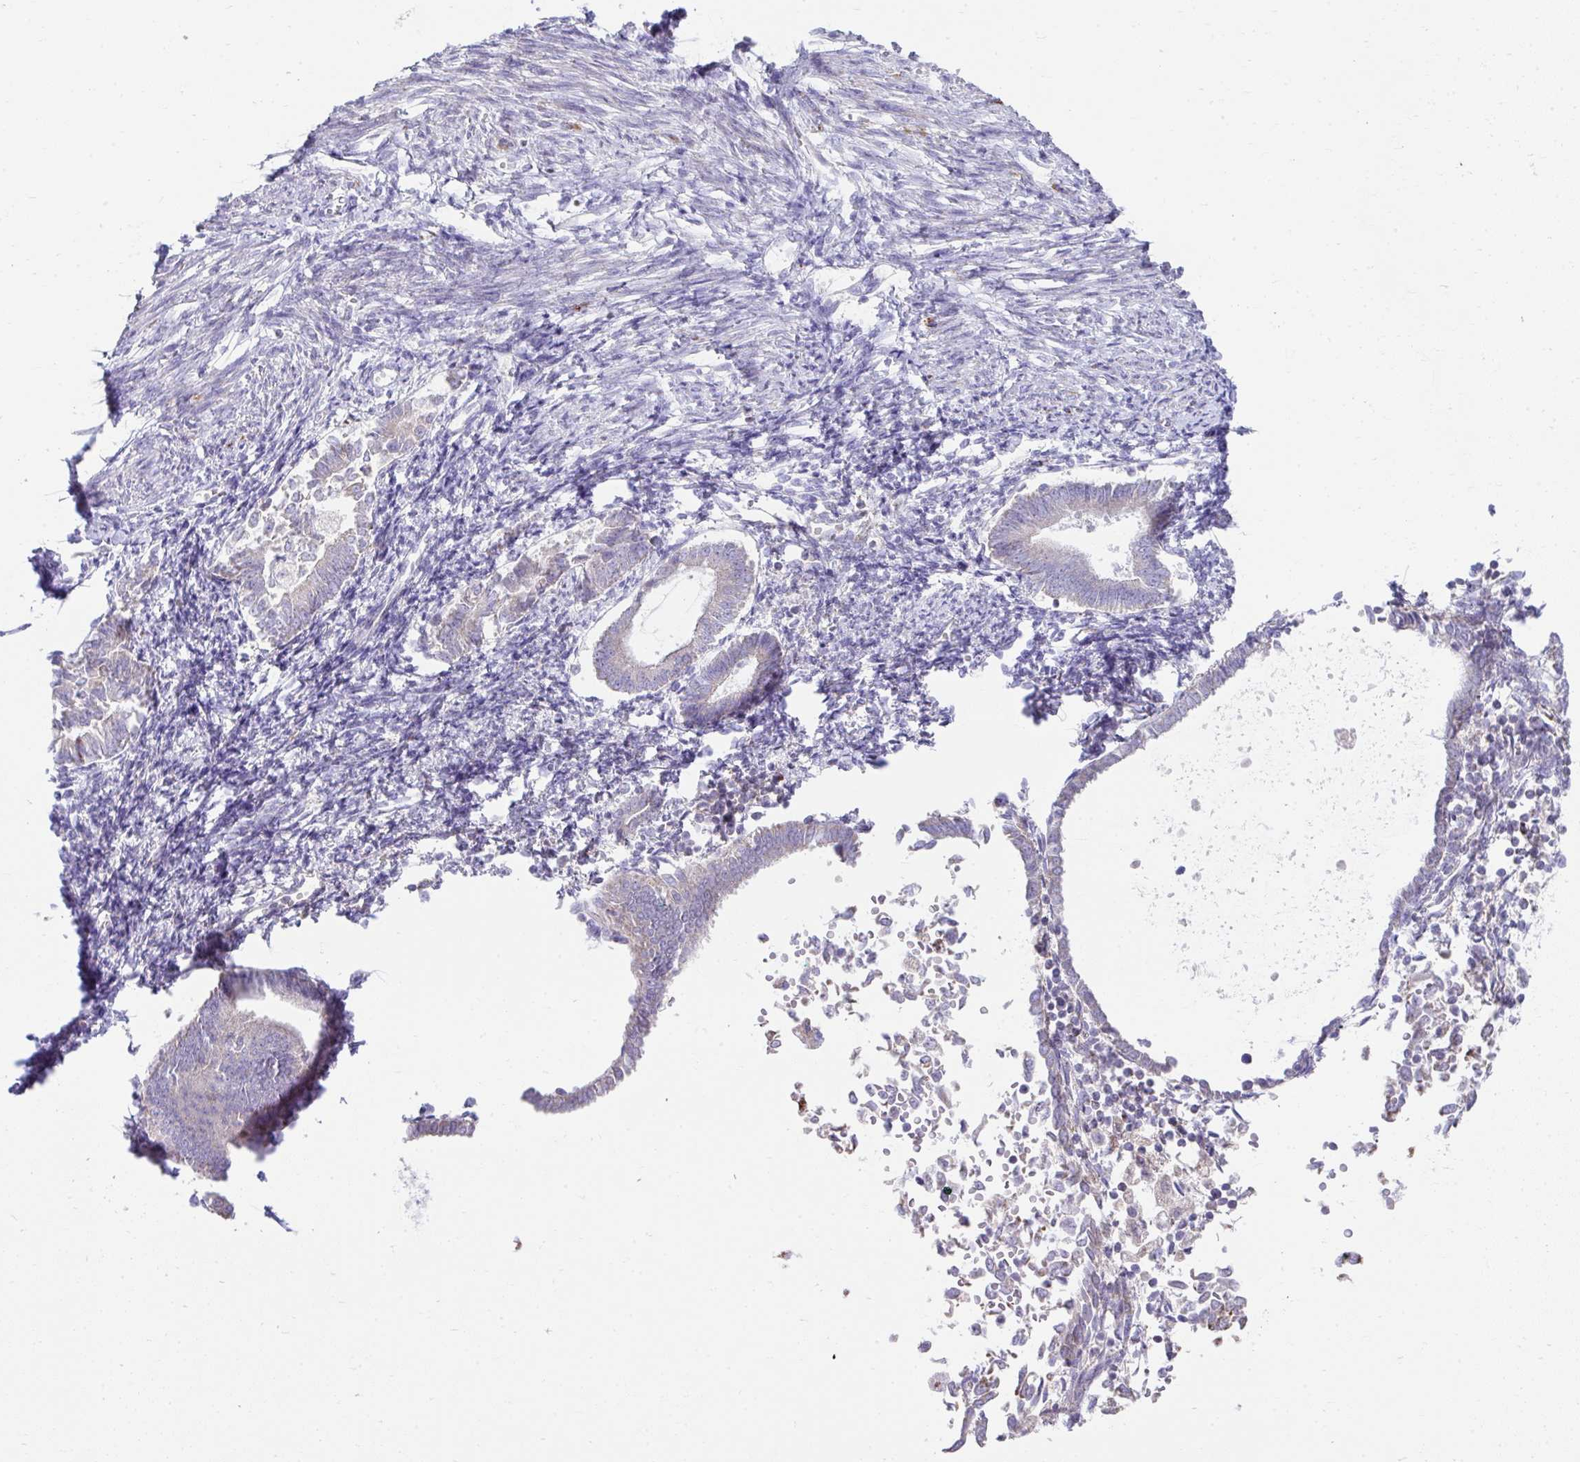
{"staining": {"intensity": "moderate", "quantity": "<25%", "location": "cytoplasmic/membranous"}, "tissue": "endometrial cancer", "cell_type": "Tumor cells", "image_type": "cancer", "snomed": [{"axis": "morphology", "description": "Adenocarcinoma, NOS"}, {"axis": "topography", "description": "Endometrium"}], "caption": "A histopathology image showing moderate cytoplasmic/membranous positivity in approximately <25% of tumor cells in endometrial cancer (adenocarcinoma), as visualized by brown immunohistochemical staining.", "gene": "PRRG3", "patient": {"sex": "female", "age": 65}}